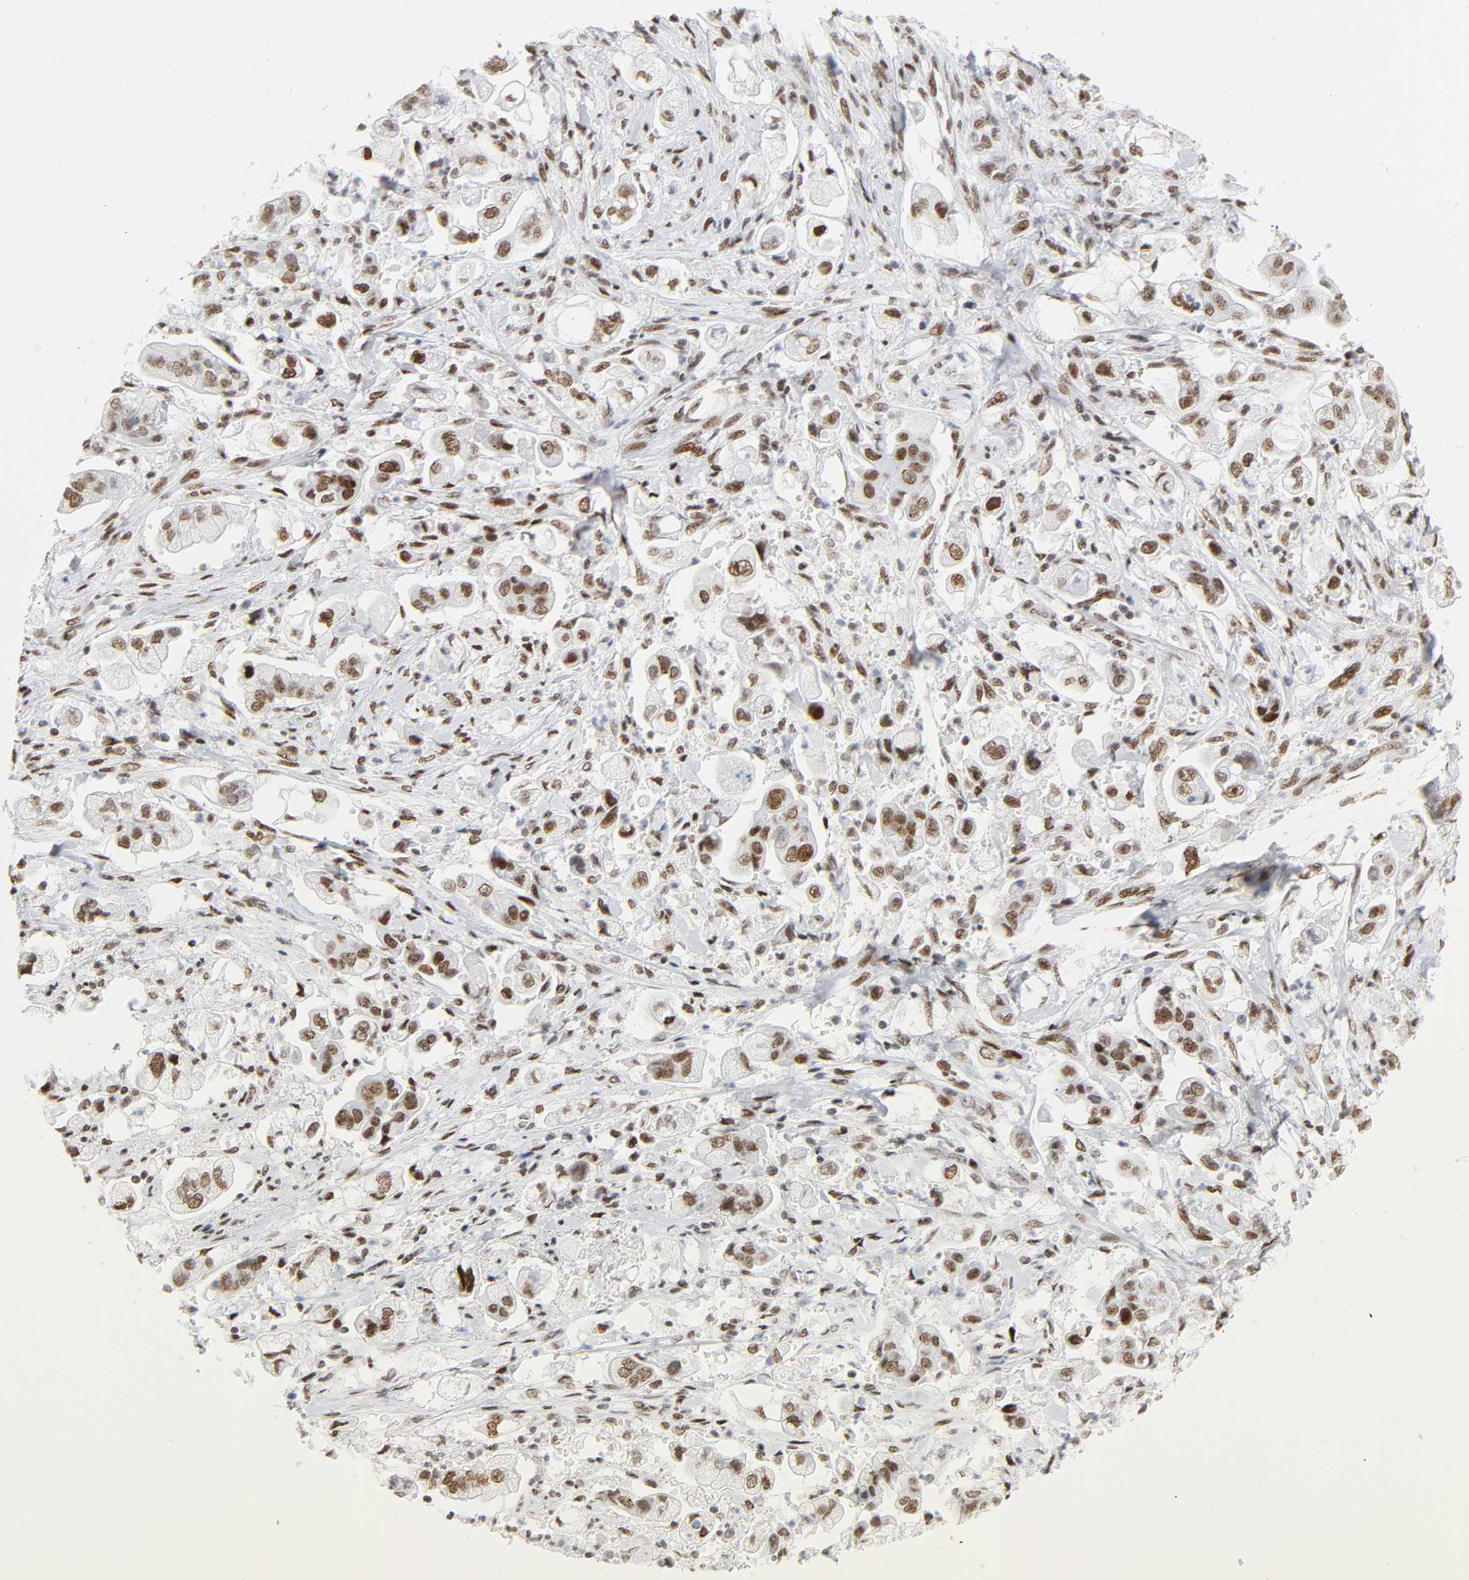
{"staining": {"intensity": "moderate", "quantity": ">75%", "location": "nuclear"}, "tissue": "stomach cancer", "cell_type": "Tumor cells", "image_type": "cancer", "snomed": [{"axis": "morphology", "description": "Adenocarcinoma, NOS"}, {"axis": "topography", "description": "Stomach"}], "caption": "Human stomach cancer stained with a protein marker reveals moderate staining in tumor cells.", "gene": "HSF1", "patient": {"sex": "male", "age": 62}}